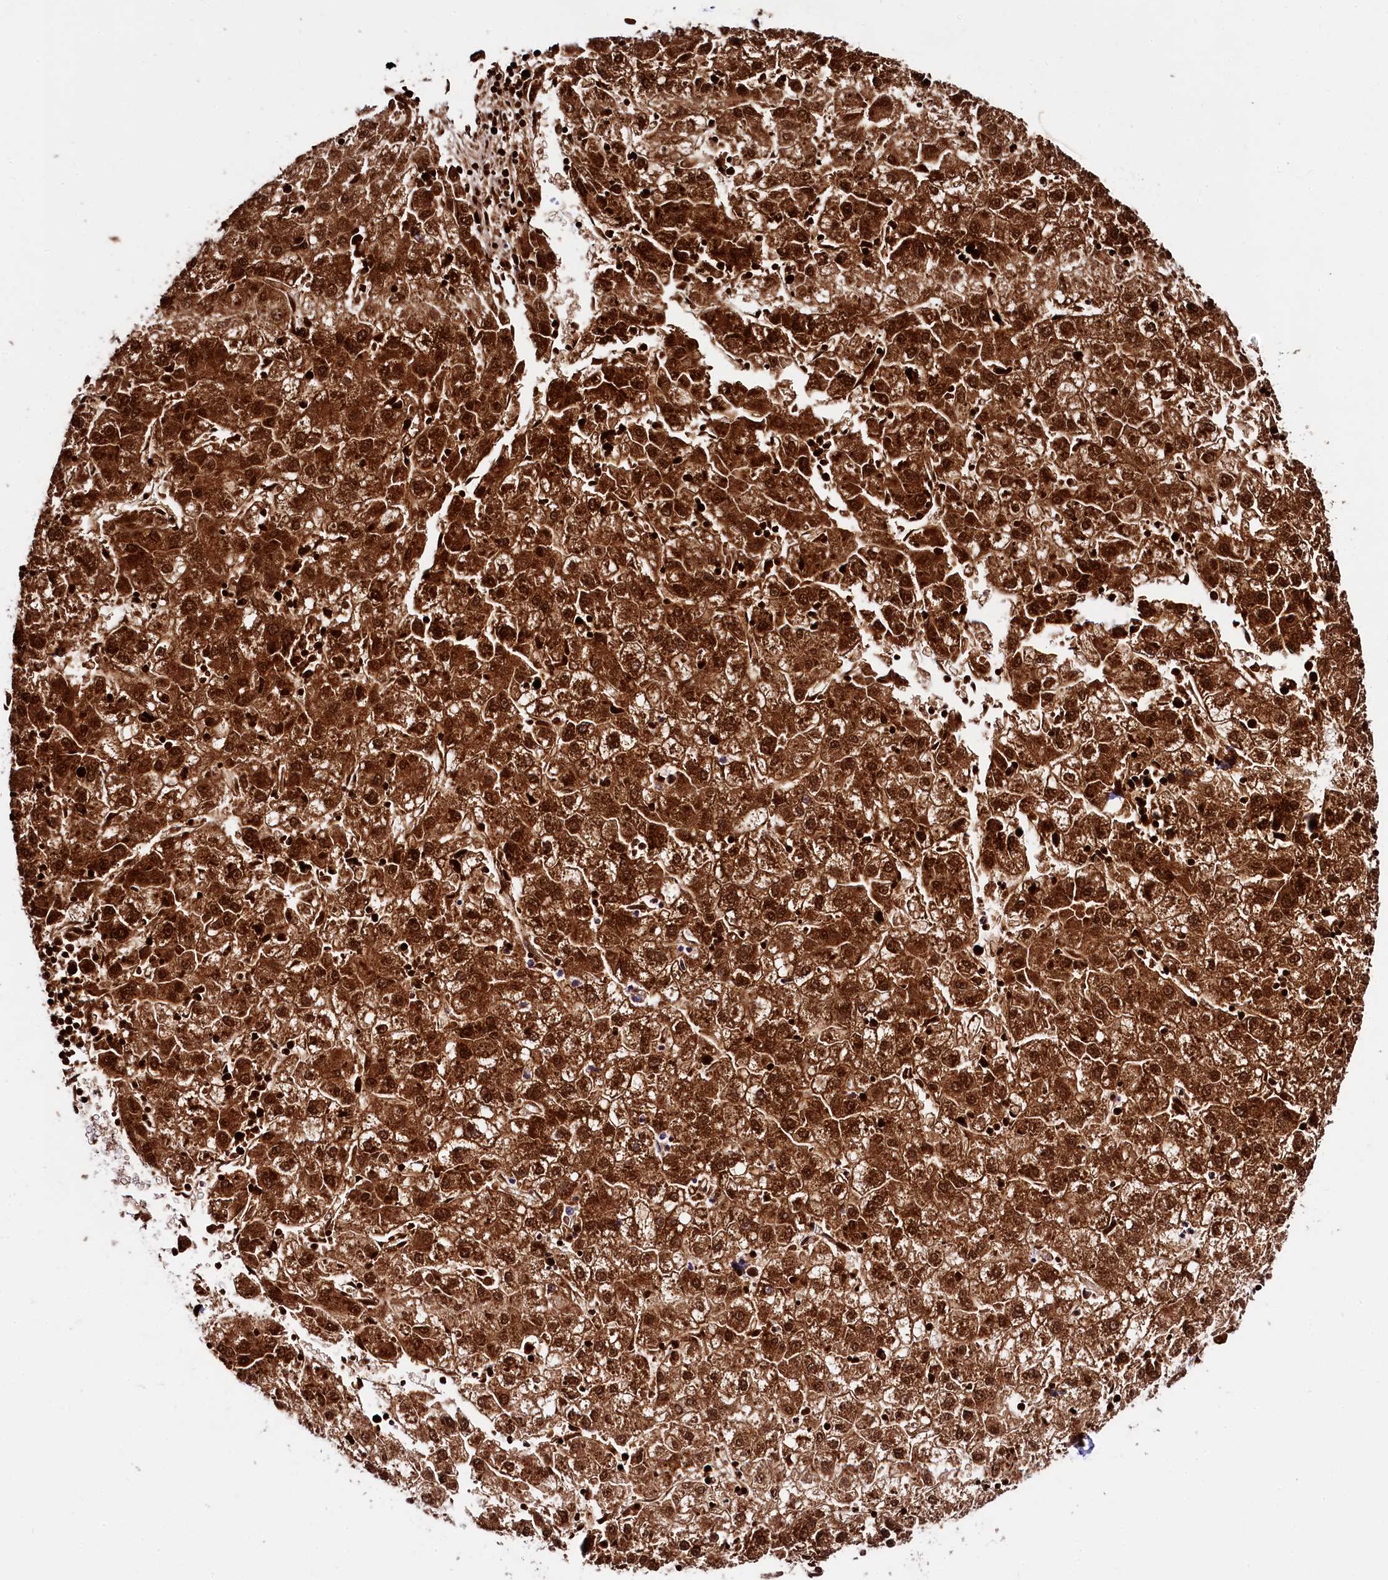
{"staining": {"intensity": "strong", "quantity": ">75%", "location": "cytoplasmic/membranous"}, "tissue": "liver cancer", "cell_type": "Tumor cells", "image_type": "cancer", "snomed": [{"axis": "morphology", "description": "Carcinoma, Hepatocellular, NOS"}, {"axis": "topography", "description": "Liver"}], "caption": "Immunohistochemistry histopathology image of human liver cancer stained for a protein (brown), which exhibits high levels of strong cytoplasmic/membranous positivity in approximately >75% of tumor cells.", "gene": "CLYBL", "patient": {"sex": "male", "age": 72}}